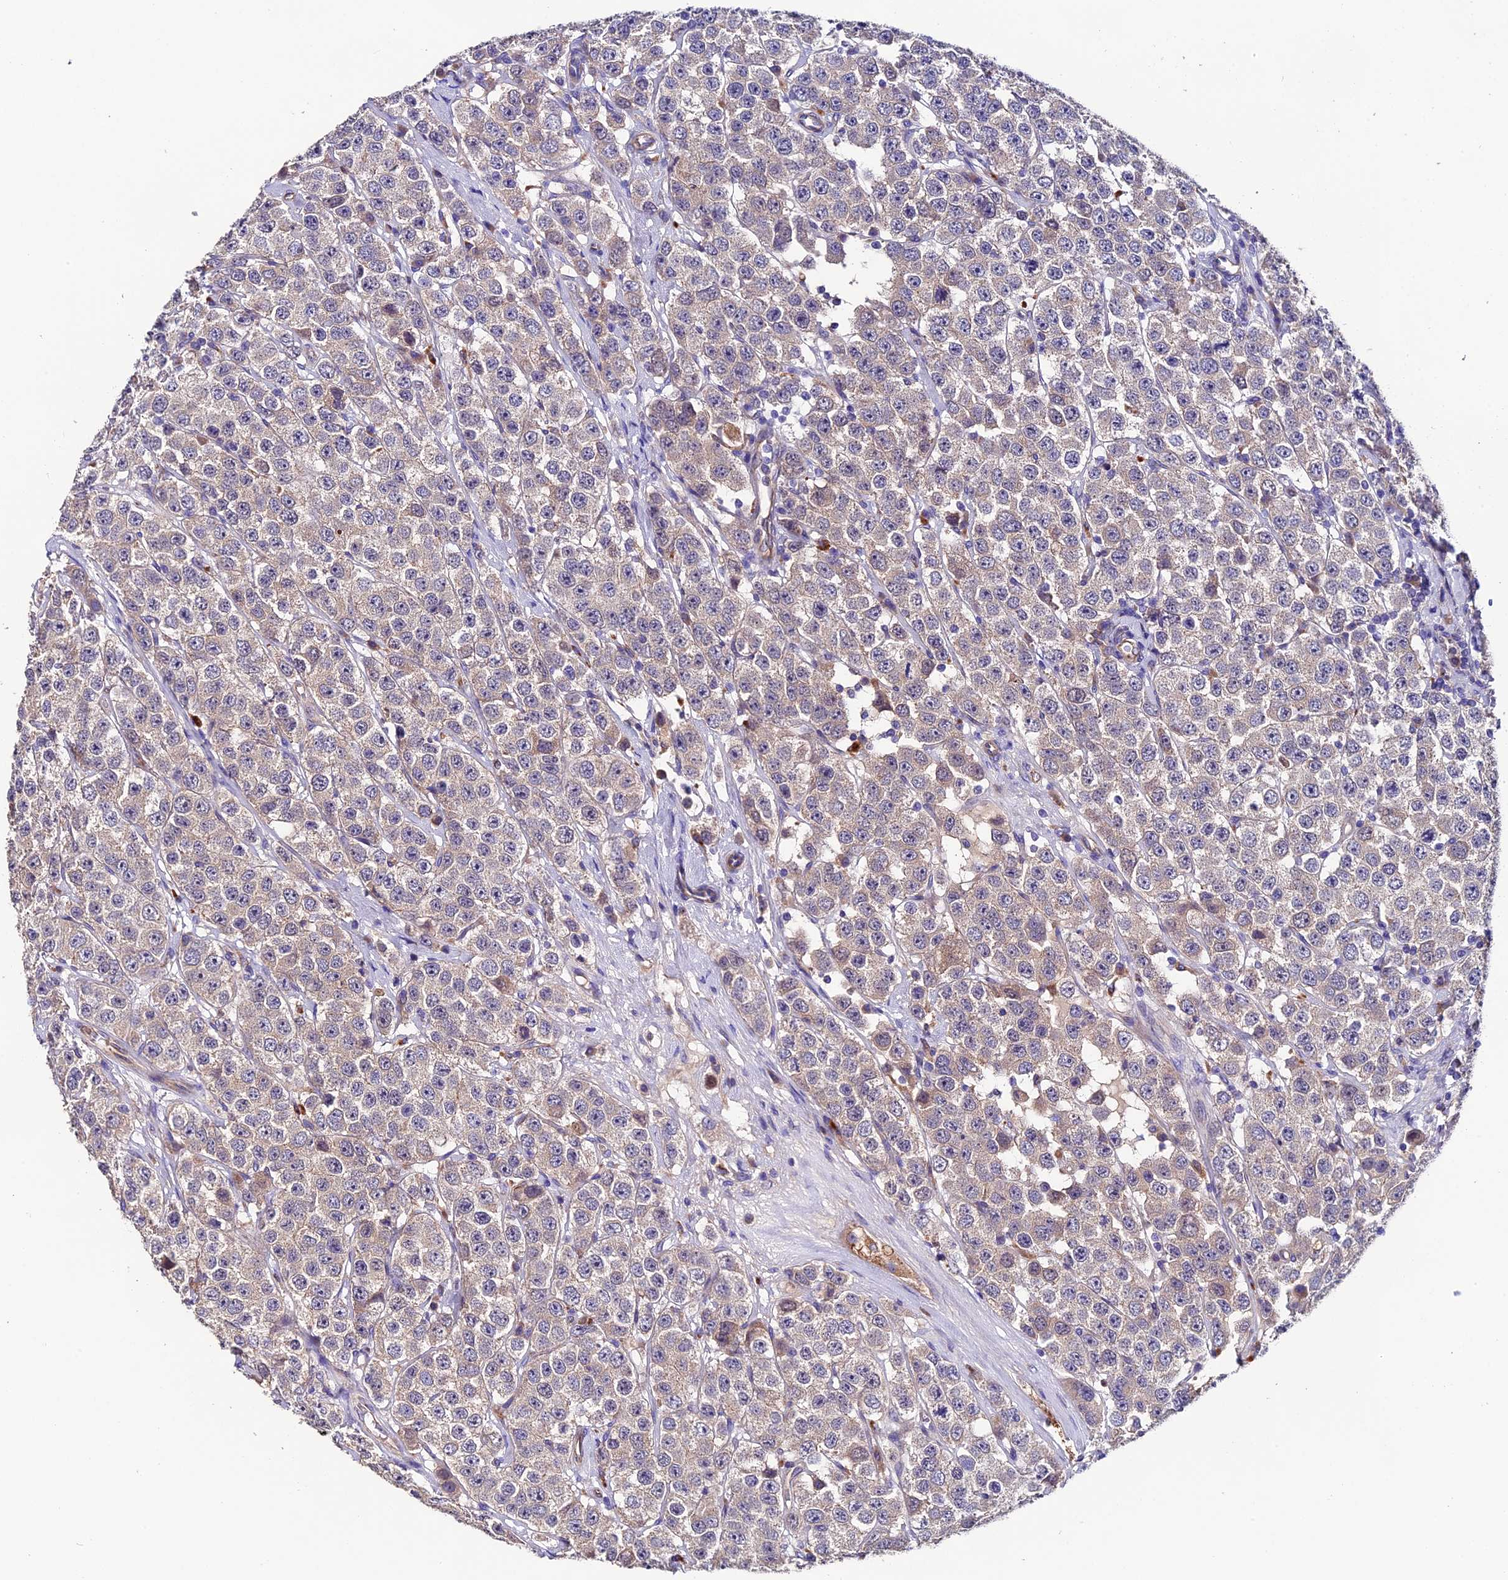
{"staining": {"intensity": "negative", "quantity": "none", "location": "none"}, "tissue": "testis cancer", "cell_type": "Tumor cells", "image_type": "cancer", "snomed": [{"axis": "morphology", "description": "Seminoma, NOS"}, {"axis": "topography", "description": "Testis"}], "caption": "The image displays no staining of tumor cells in testis cancer.", "gene": "CLN5", "patient": {"sex": "male", "age": 28}}